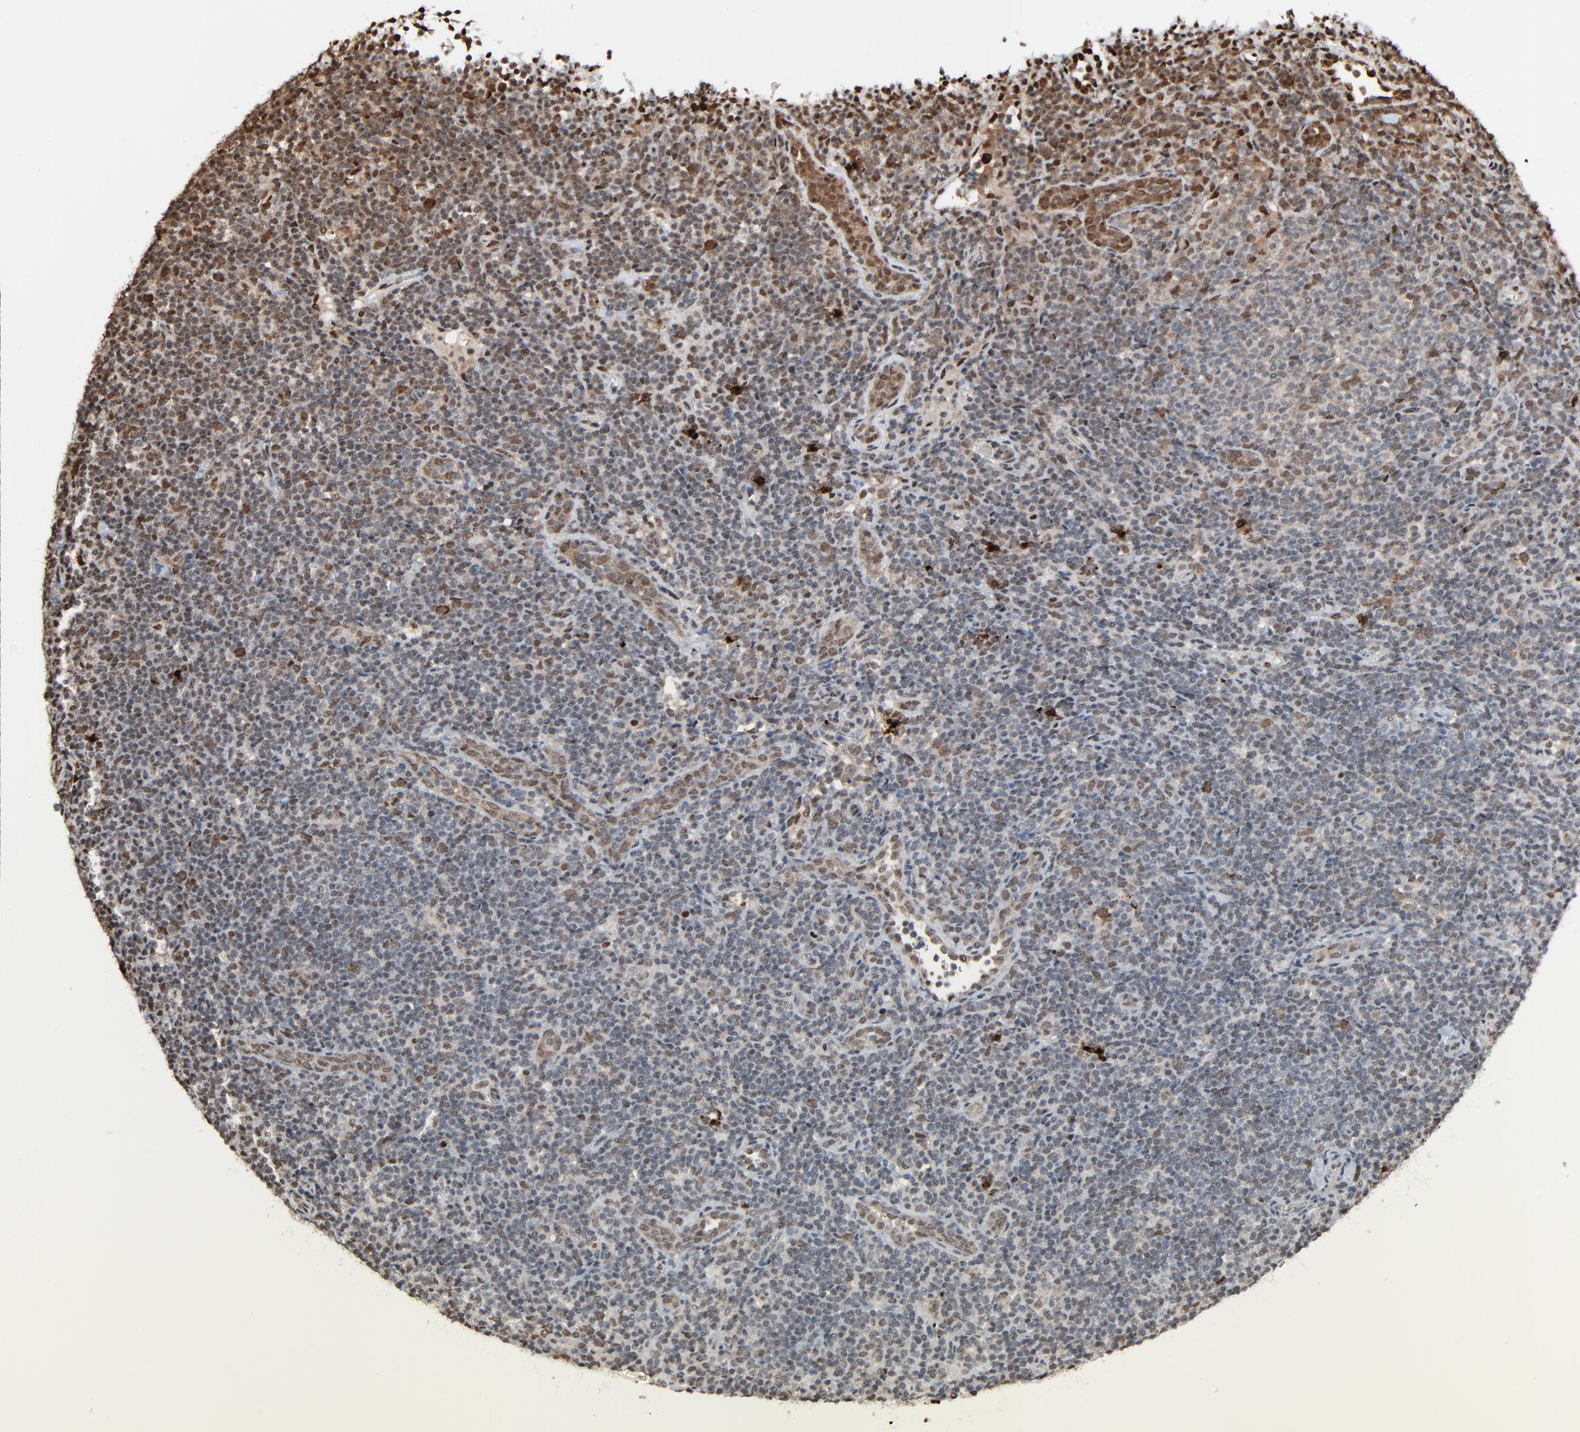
{"staining": {"intensity": "moderate", "quantity": "25%-75%", "location": "cytoplasmic/membranous,nuclear"}, "tissue": "lymphoma", "cell_type": "Tumor cells", "image_type": "cancer", "snomed": [{"axis": "morphology", "description": "Malignant lymphoma, non-Hodgkin's type, Low grade"}, {"axis": "topography", "description": "Lymph node"}], "caption": "A brown stain shows moderate cytoplasmic/membranous and nuclear staining of a protein in human lymphoma tumor cells.", "gene": "MEIS2", "patient": {"sex": "female", "age": 76}}